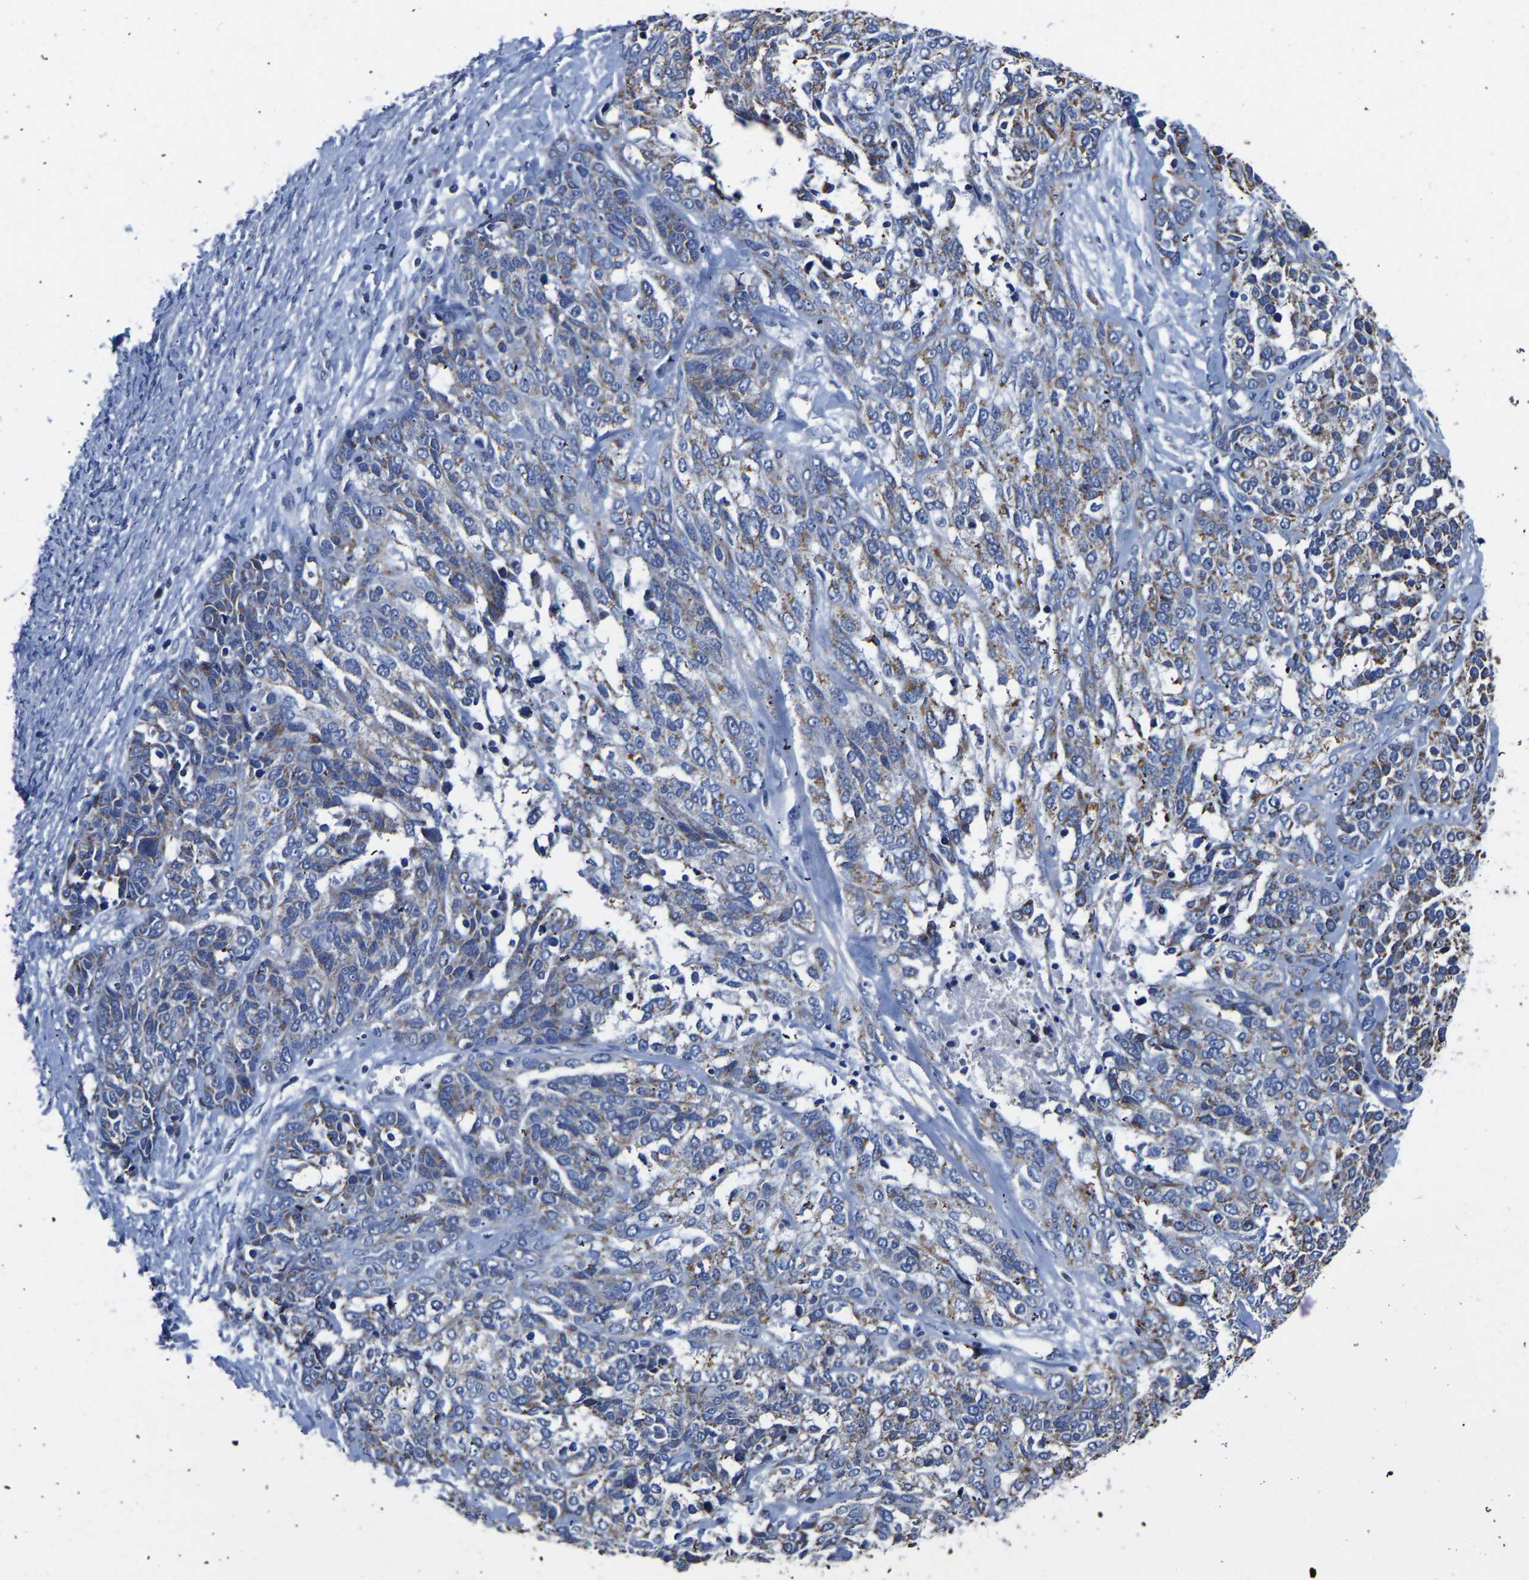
{"staining": {"intensity": "moderate", "quantity": "25%-75%", "location": "cytoplasmic/membranous"}, "tissue": "ovarian cancer", "cell_type": "Tumor cells", "image_type": "cancer", "snomed": [{"axis": "morphology", "description": "Cystadenocarcinoma, serous, NOS"}, {"axis": "topography", "description": "Ovary"}], "caption": "The image displays a brown stain indicating the presence of a protein in the cytoplasmic/membranous of tumor cells in ovarian serous cystadenocarcinoma. (Brightfield microscopy of DAB IHC at high magnification).", "gene": "FGD5", "patient": {"sex": "female", "age": 44}}